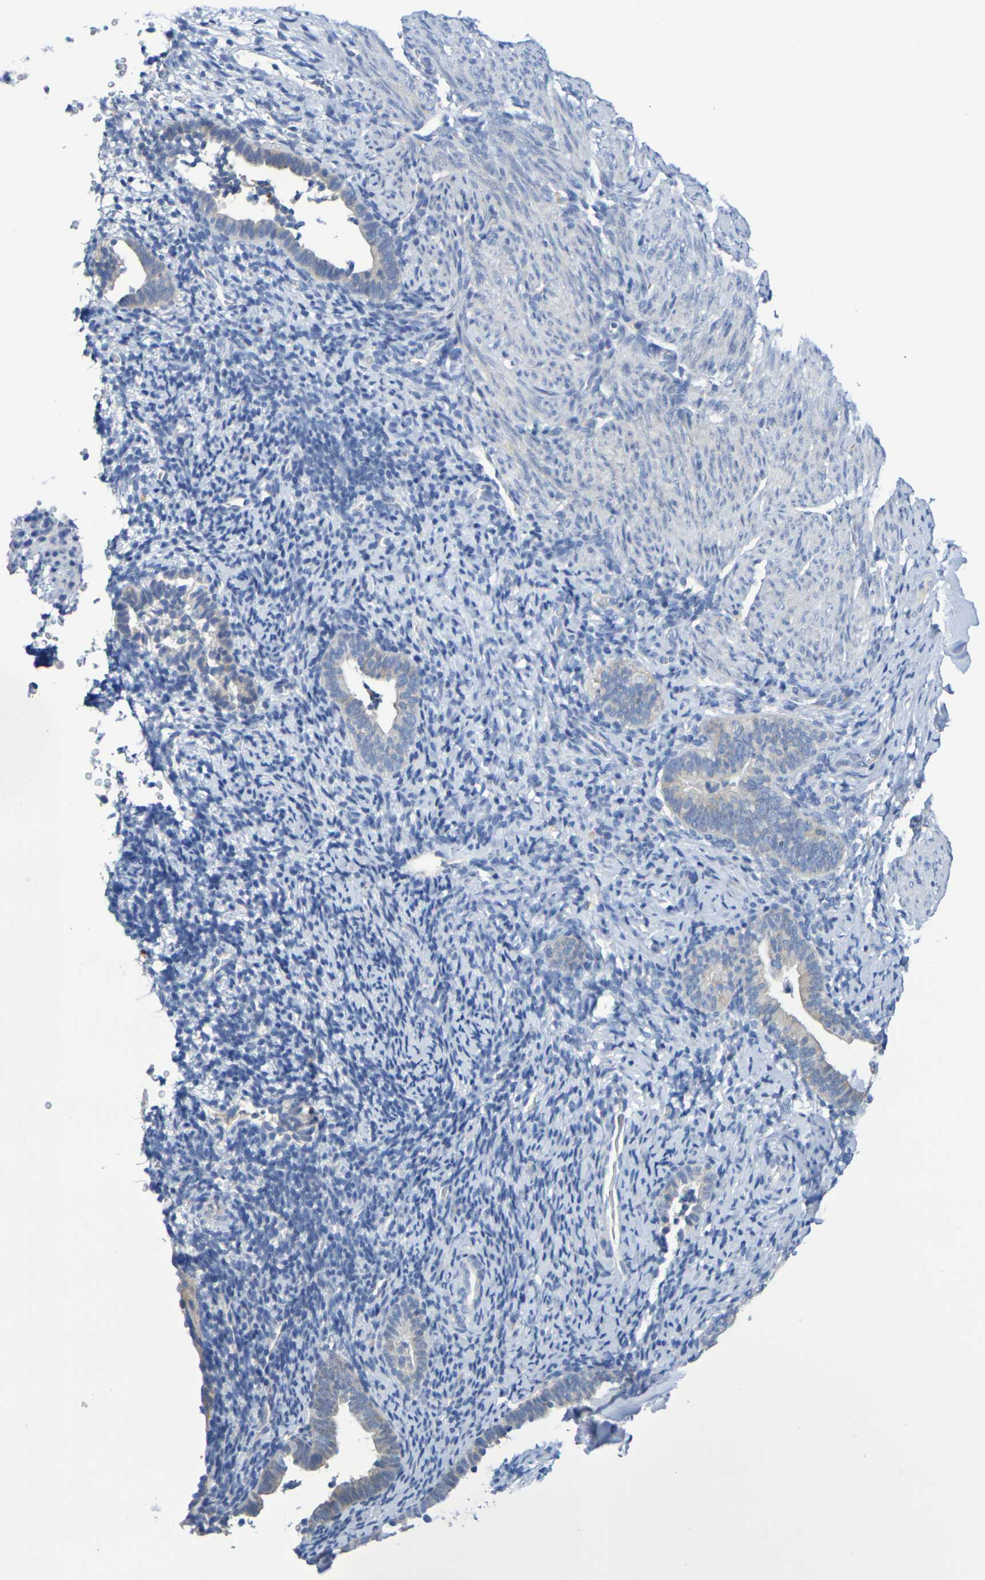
{"staining": {"intensity": "negative", "quantity": "none", "location": "none"}, "tissue": "endometrium", "cell_type": "Cells in endometrial stroma", "image_type": "normal", "snomed": [{"axis": "morphology", "description": "Normal tissue, NOS"}, {"axis": "topography", "description": "Endometrium"}], "caption": "High magnification brightfield microscopy of benign endometrium stained with DAB (3,3'-diaminobenzidine) (brown) and counterstained with hematoxylin (blue): cells in endometrial stroma show no significant staining. Nuclei are stained in blue.", "gene": "SDC4", "patient": {"sex": "female", "age": 51}}